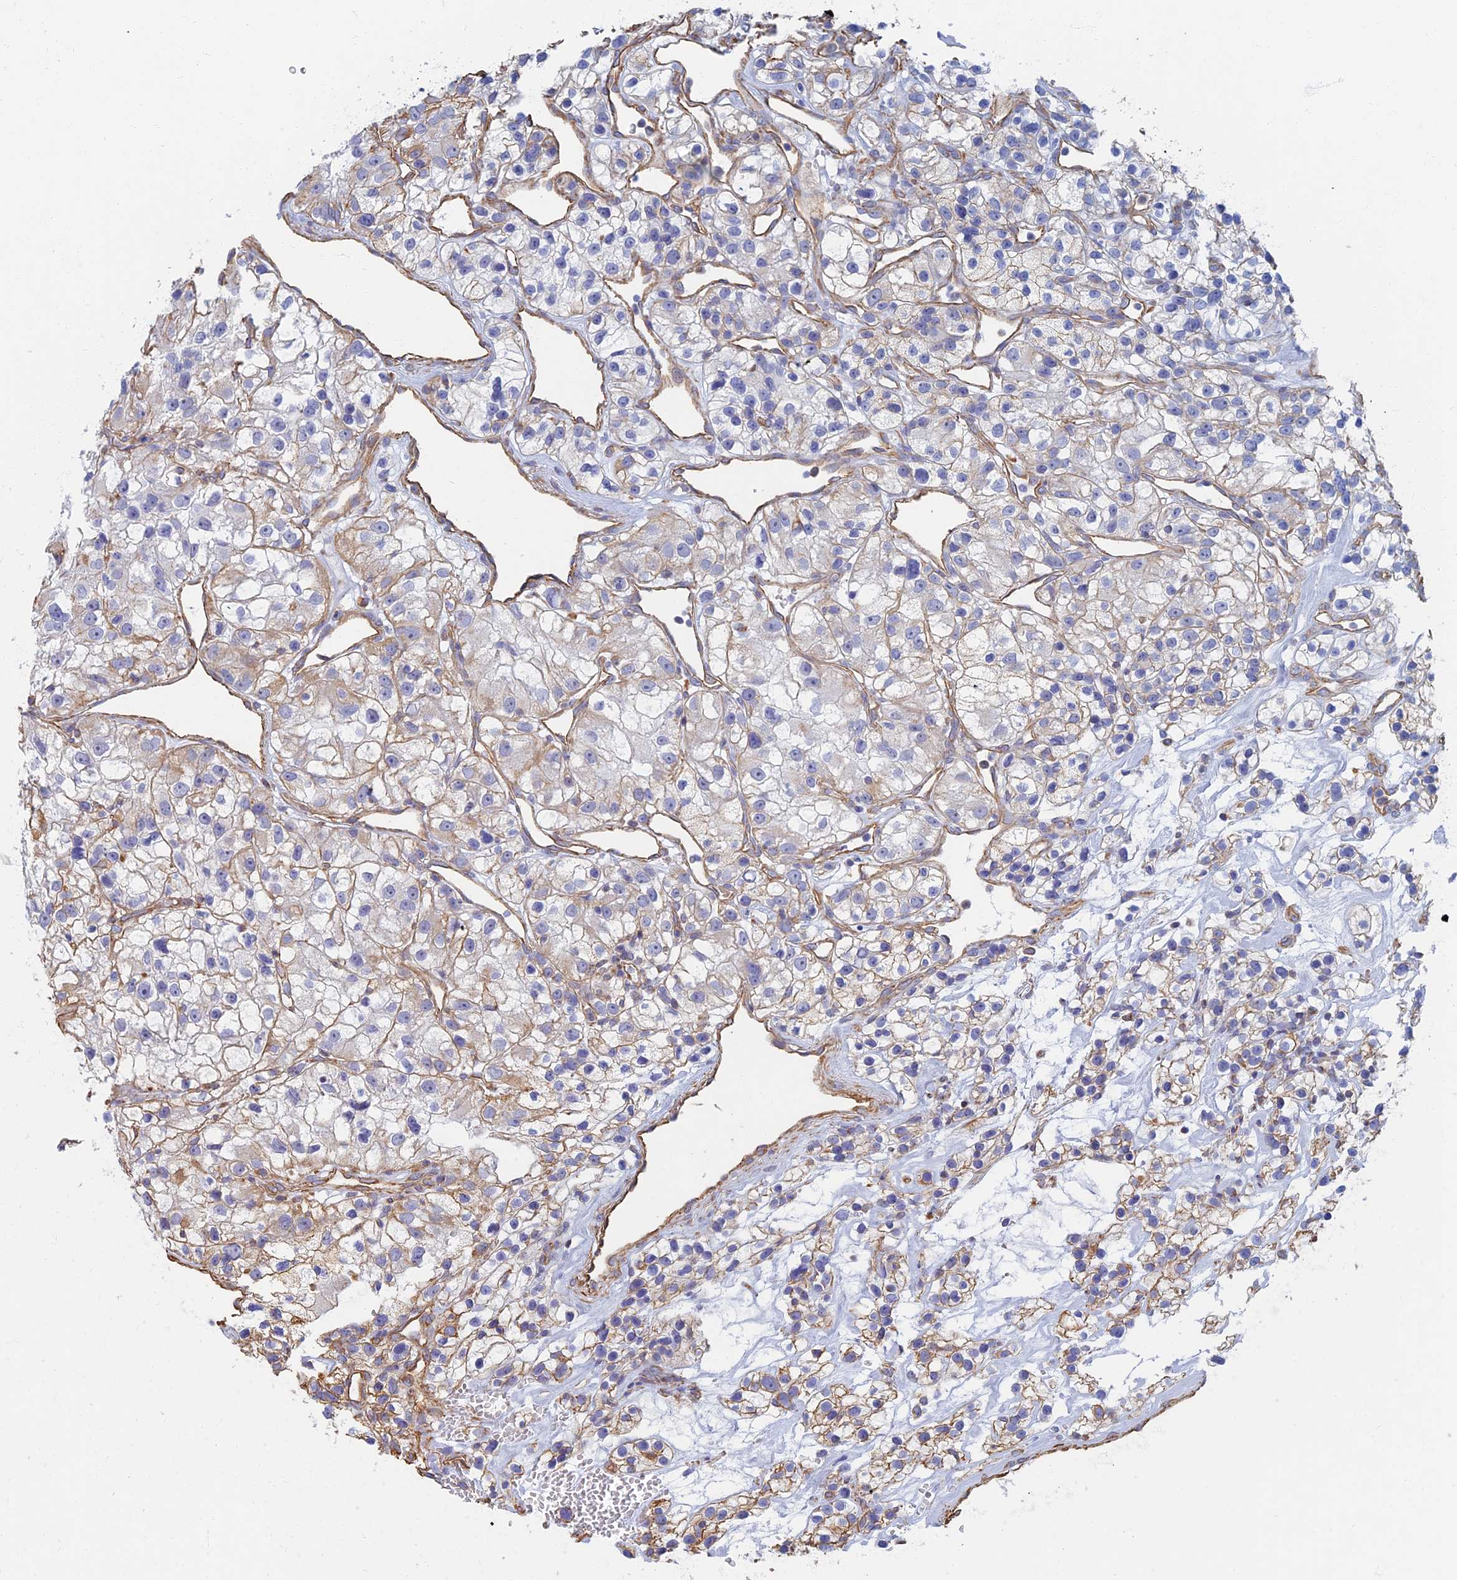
{"staining": {"intensity": "moderate", "quantity": "<25%", "location": "cytoplasmic/membranous"}, "tissue": "renal cancer", "cell_type": "Tumor cells", "image_type": "cancer", "snomed": [{"axis": "morphology", "description": "Adenocarcinoma, NOS"}, {"axis": "topography", "description": "Kidney"}], "caption": "Approximately <25% of tumor cells in human renal cancer show moderate cytoplasmic/membranous protein staining as visualized by brown immunohistochemical staining.", "gene": "RMC1", "patient": {"sex": "female", "age": 57}}